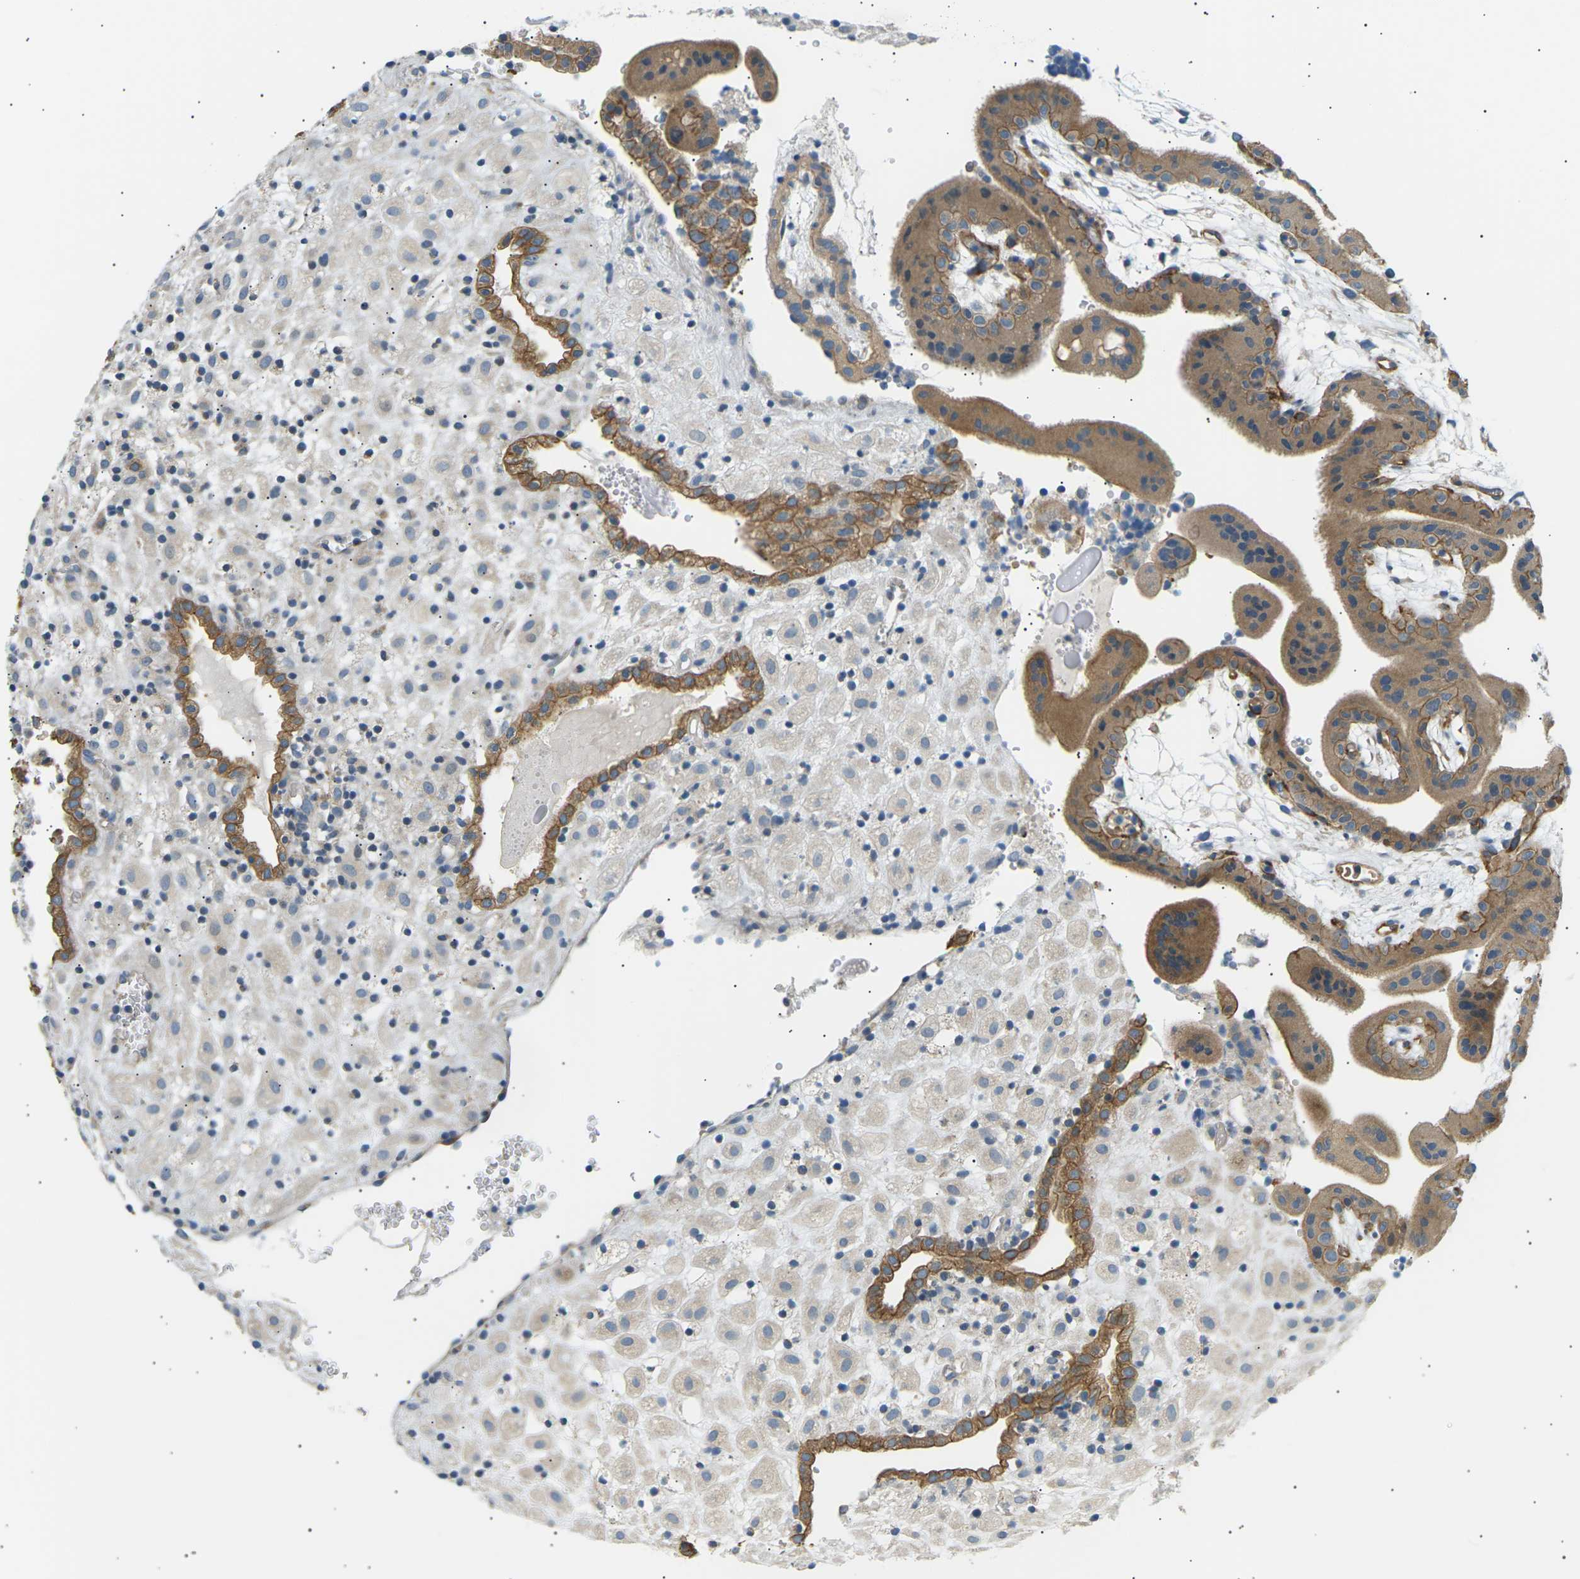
{"staining": {"intensity": "strong", "quantity": "25%-75%", "location": "cytoplasmic/membranous"}, "tissue": "placenta", "cell_type": "Decidual cells", "image_type": "normal", "snomed": [{"axis": "morphology", "description": "Normal tissue, NOS"}, {"axis": "topography", "description": "Placenta"}], "caption": "The image shows a brown stain indicating the presence of a protein in the cytoplasmic/membranous of decidual cells in placenta. (DAB (3,3'-diaminobenzidine) IHC, brown staining for protein, blue staining for nuclei).", "gene": "TBC1D8", "patient": {"sex": "female", "age": 18}}